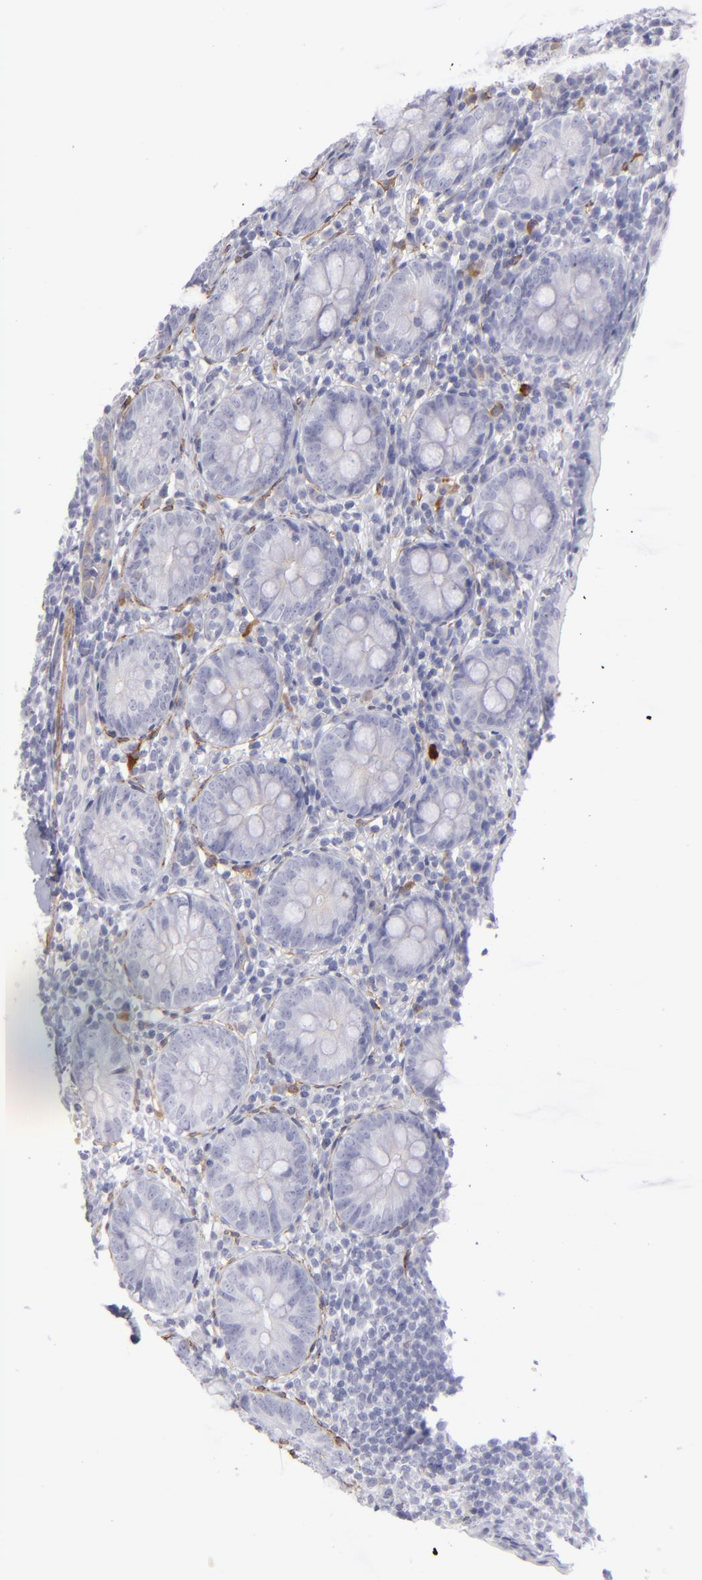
{"staining": {"intensity": "negative", "quantity": "none", "location": "none"}, "tissue": "appendix", "cell_type": "Glandular cells", "image_type": "normal", "snomed": [{"axis": "morphology", "description": "Normal tissue, NOS"}, {"axis": "topography", "description": "Appendix"}], "caption": "High power microscopy image of an immunohistochemistry (IHC) photomicrograph of normal appendix, revealing no significant expression in glandular cells. (Immunohistochemistry, brightfield microscopy, high magnification).", "gene": "MYH11", "patient": {"sex": "female", "age": 66}}